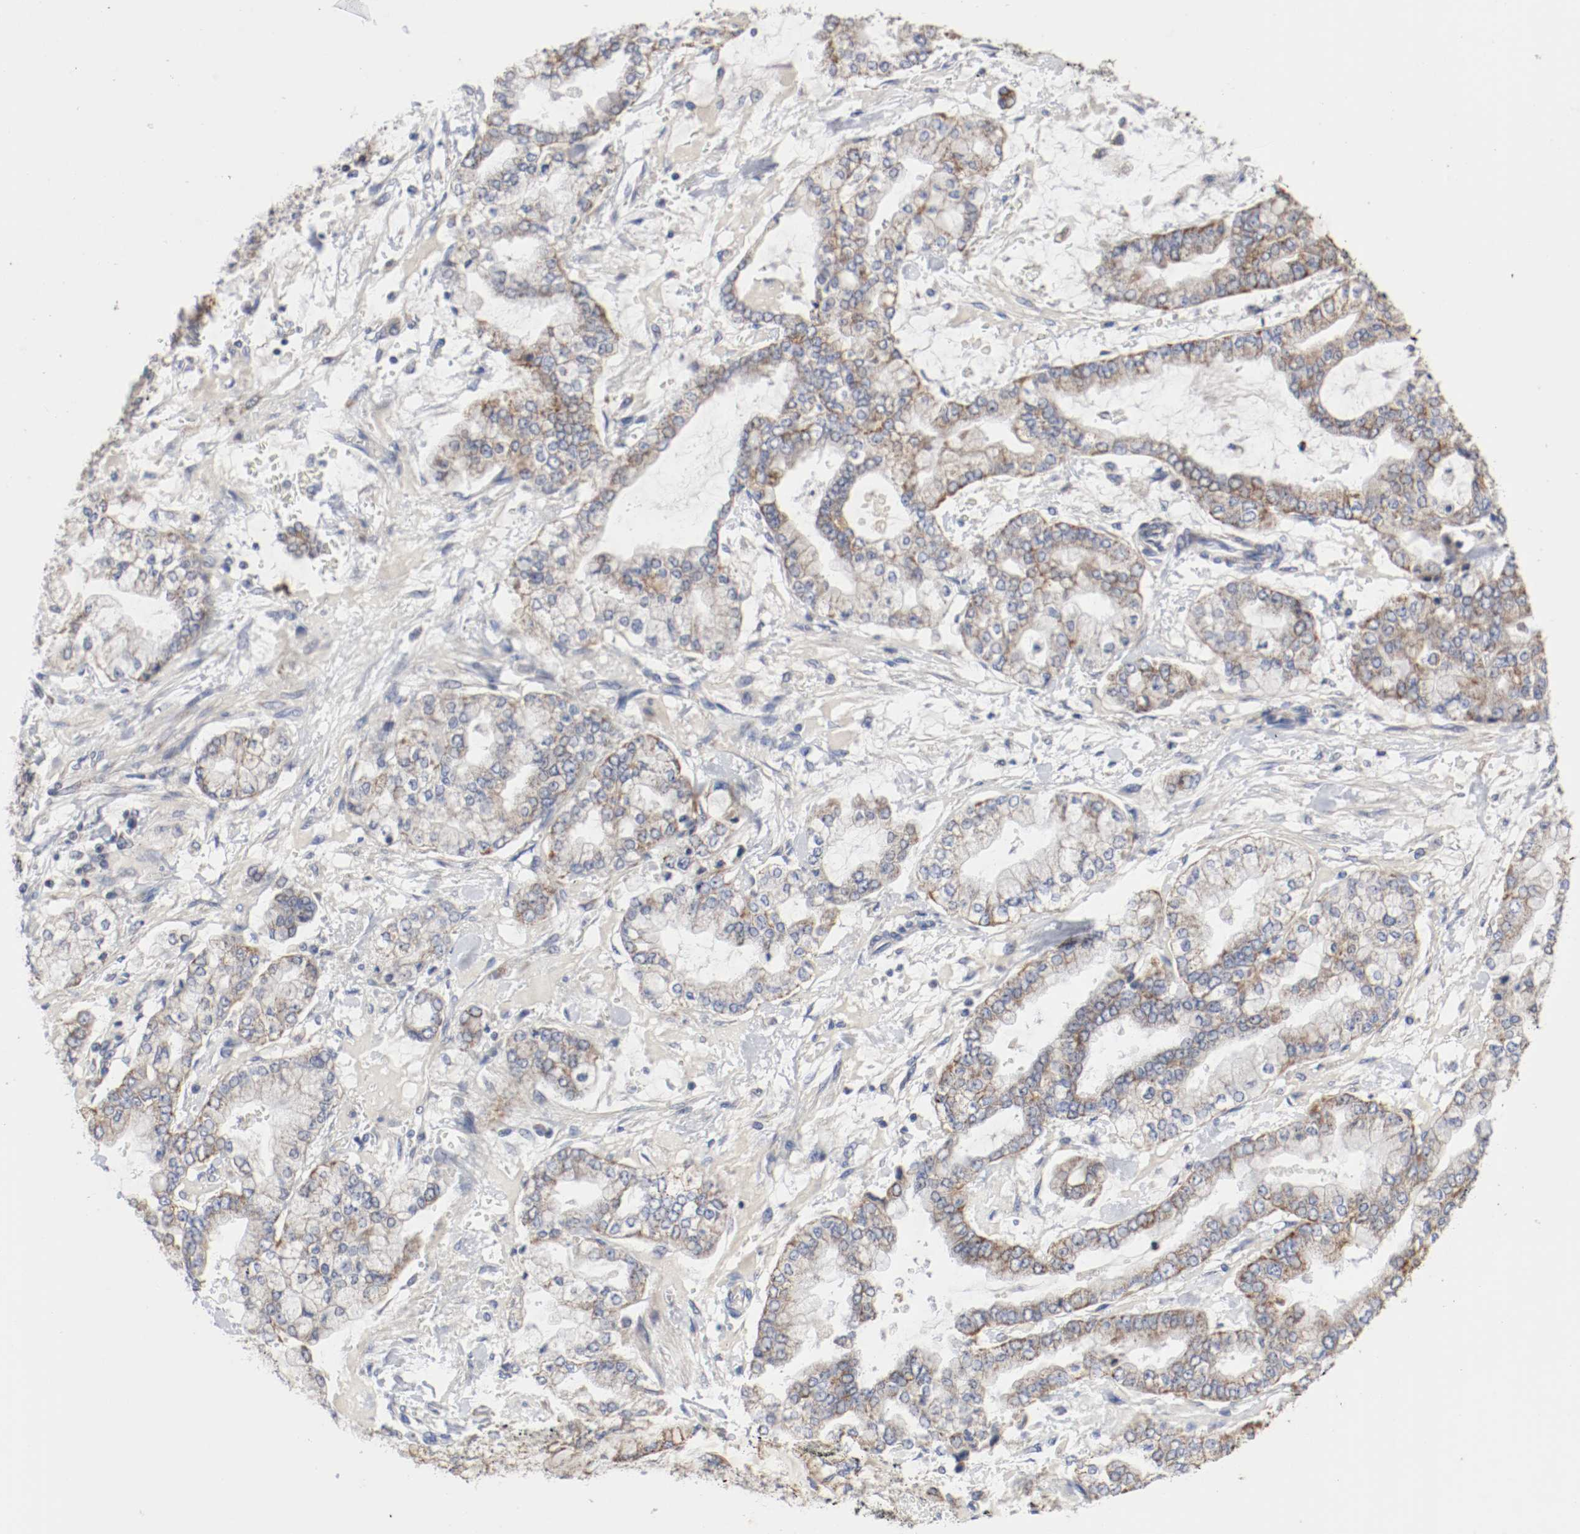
{"staining": {"intensity": "moderate", "quantity": ">75%", "location": "cytoplasmic/membranous"}, "tissue": "stomach cancer", "cell_type": "Tumor cells", "image_type": "cancer", "snomed": [{"axis": "morphology", "description": "Normal tissue, NOS"}, {"axis": "morphology", "description": "Adenocarcinoma, NOS"}, {"axis": "topography", "description": "Stomach, upper"}, {"axis": "topography", "description": "Stomach"}], "caption": "Human stomach cancer (adenocarcinoma) stained for a protein (brown) exhibits moderate cytoplasmic/membranous positive positivity in about >75% of tumor cells.", "gene": "AFG3L2", "patient": {"sex": "male", "age": 76}}